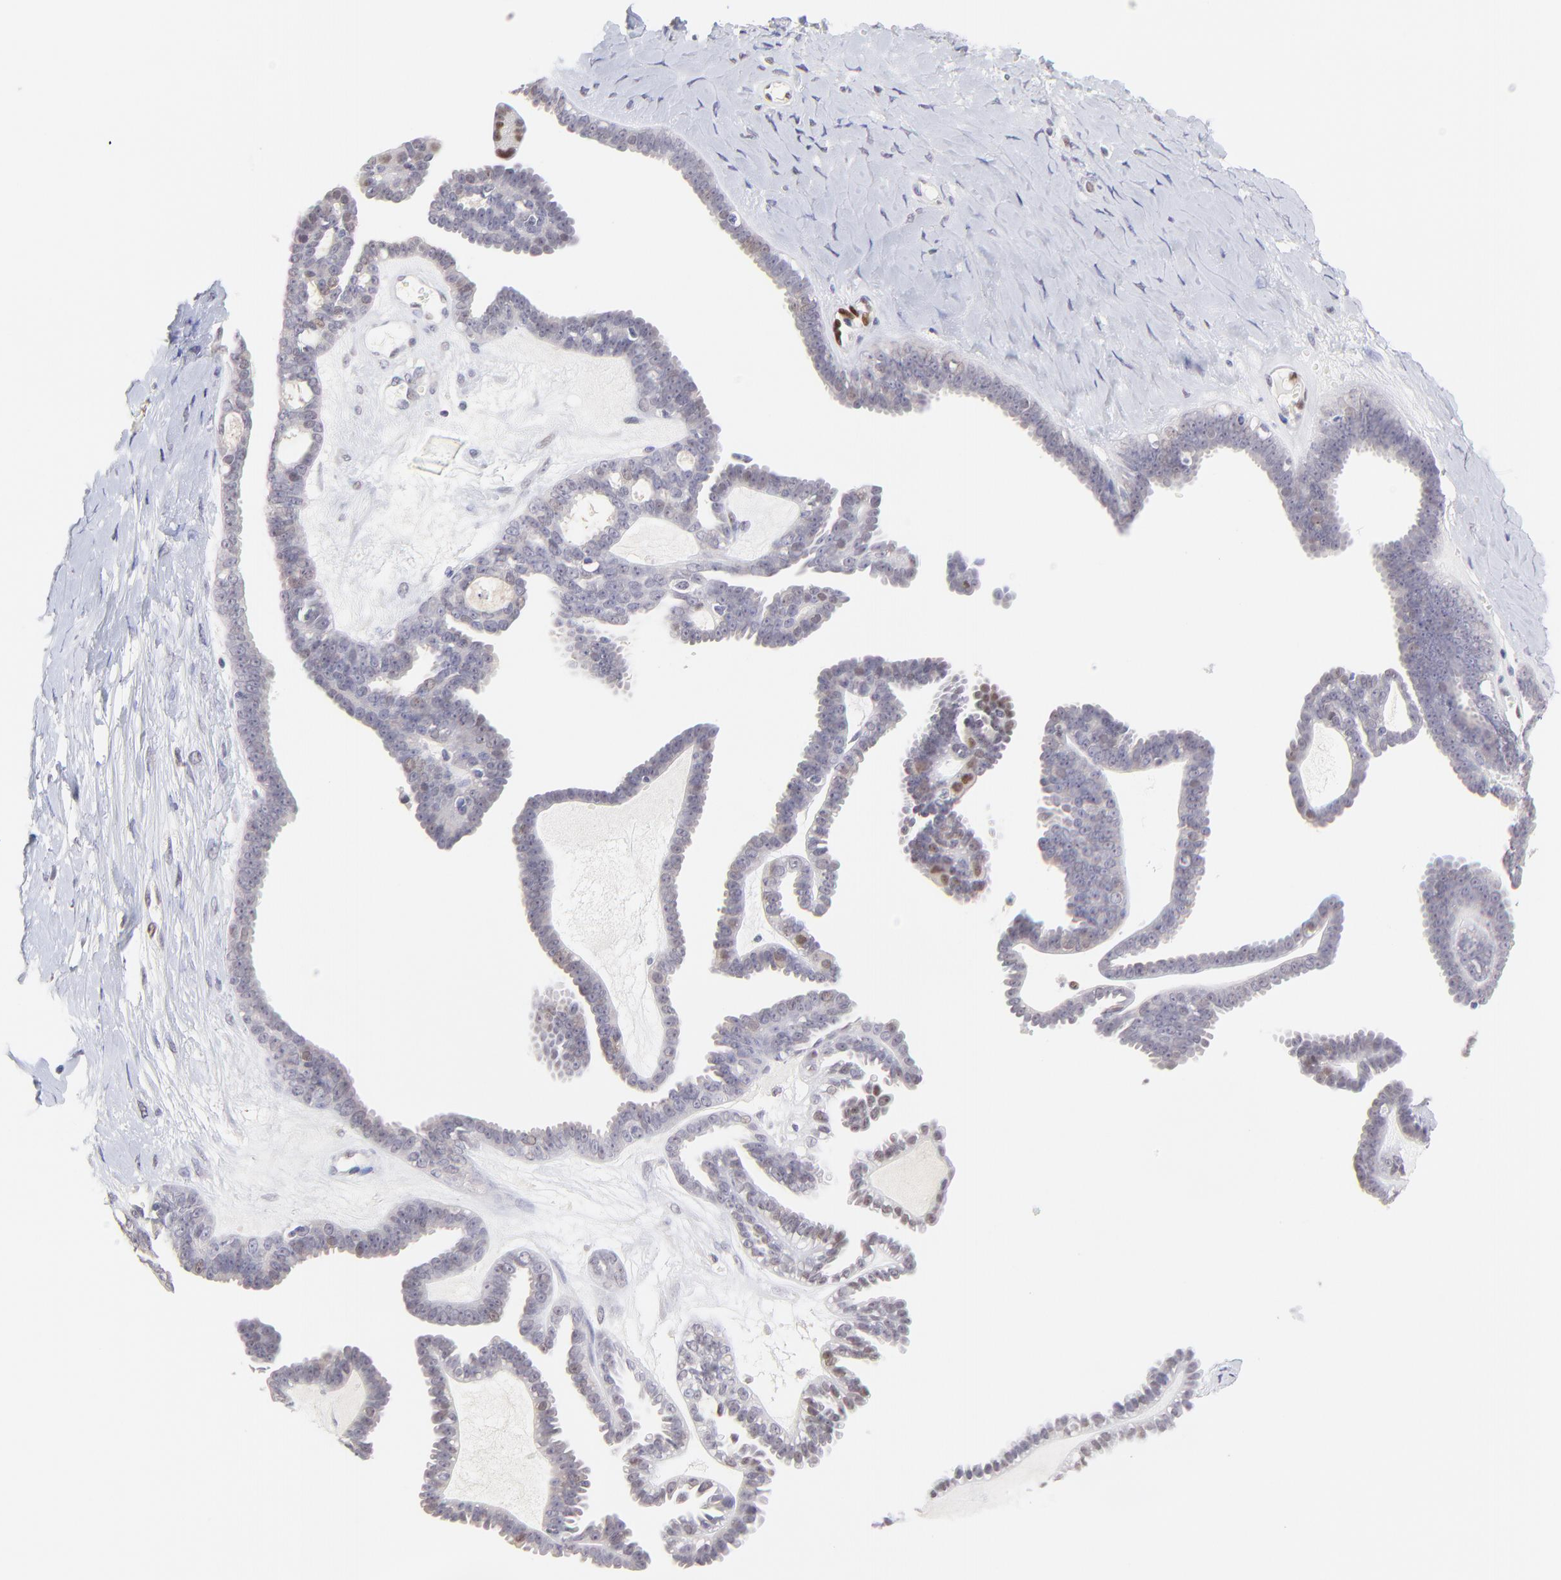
{"staining": {"intensity": "weak", "quantity": "<25%", "location": "nuclear"}, "tissue": "ovarian cancer", "cell_type": "Tumor cells", "image_type": "cancer", "snomed": [{"axis": "morphology", "description": "Cystadenocarcinoma, serous, NOS"}, {"axis": "topography", "description": "Ovary"}], "caption": "Immunohistochemistry (IHC) of ovarian cancer (serous cystadenocarcinoma) exhibits no positivity in tumor cells.", "gene": "KLF4", "patient": {"sex": "female", "age": 71}}